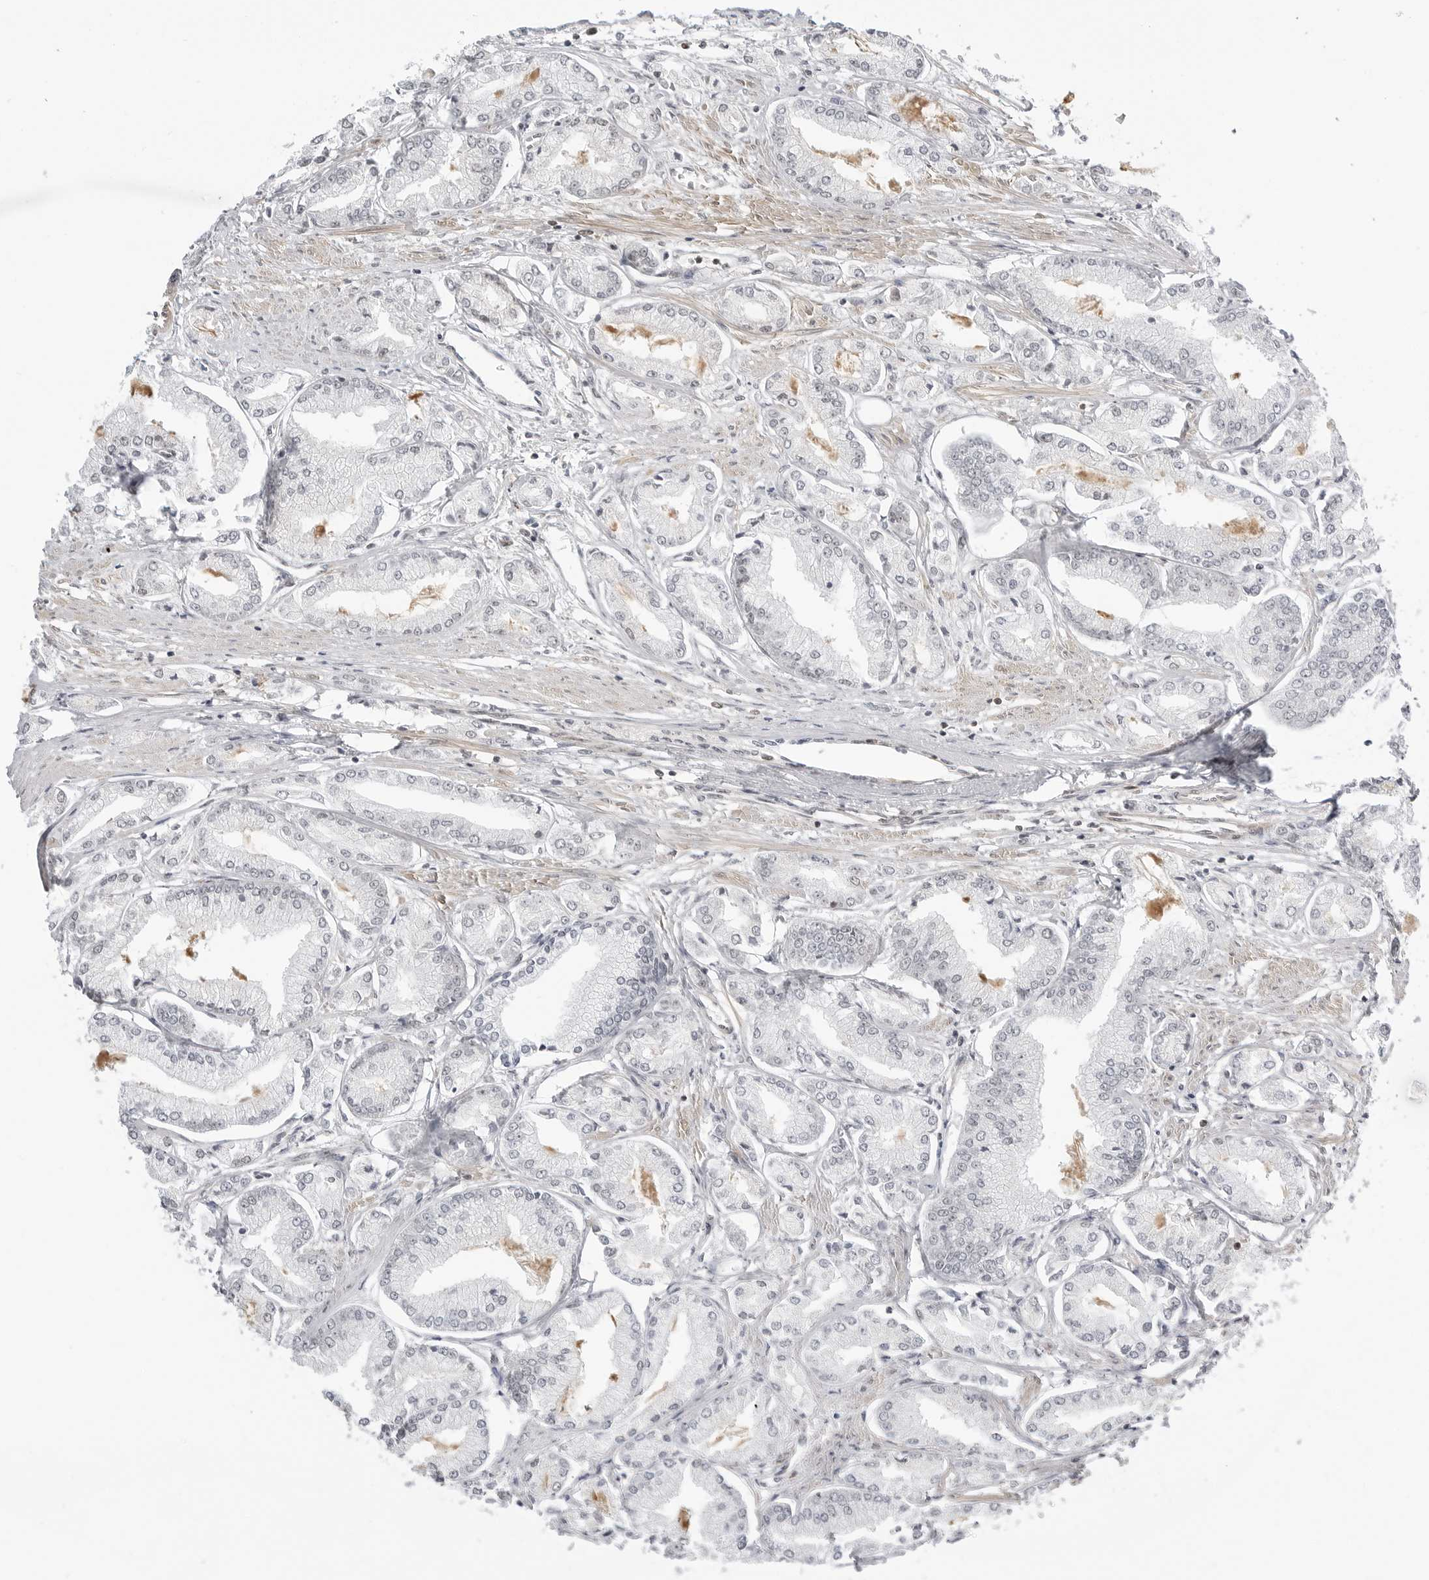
{"staining": {"intensity": "negative", "quantity": "none", "location": "none"}, "tissue": "prostate cancer", "cell_type": "Tumor cells", "image_type": "cancer", "snomed": [{"axis": "morphology", "description": "Adenocarcinoma, Low grade"}, {"axis": "topography", "description": "Prostate"}], "caption": "Prostate cancer (adenocarcinoma (low-grade)) was stained to show a protein in brown. There is no significant staining in tumor cells.", "gene": "C8orf33", "patient": {"sex": "male", "age": 52}}